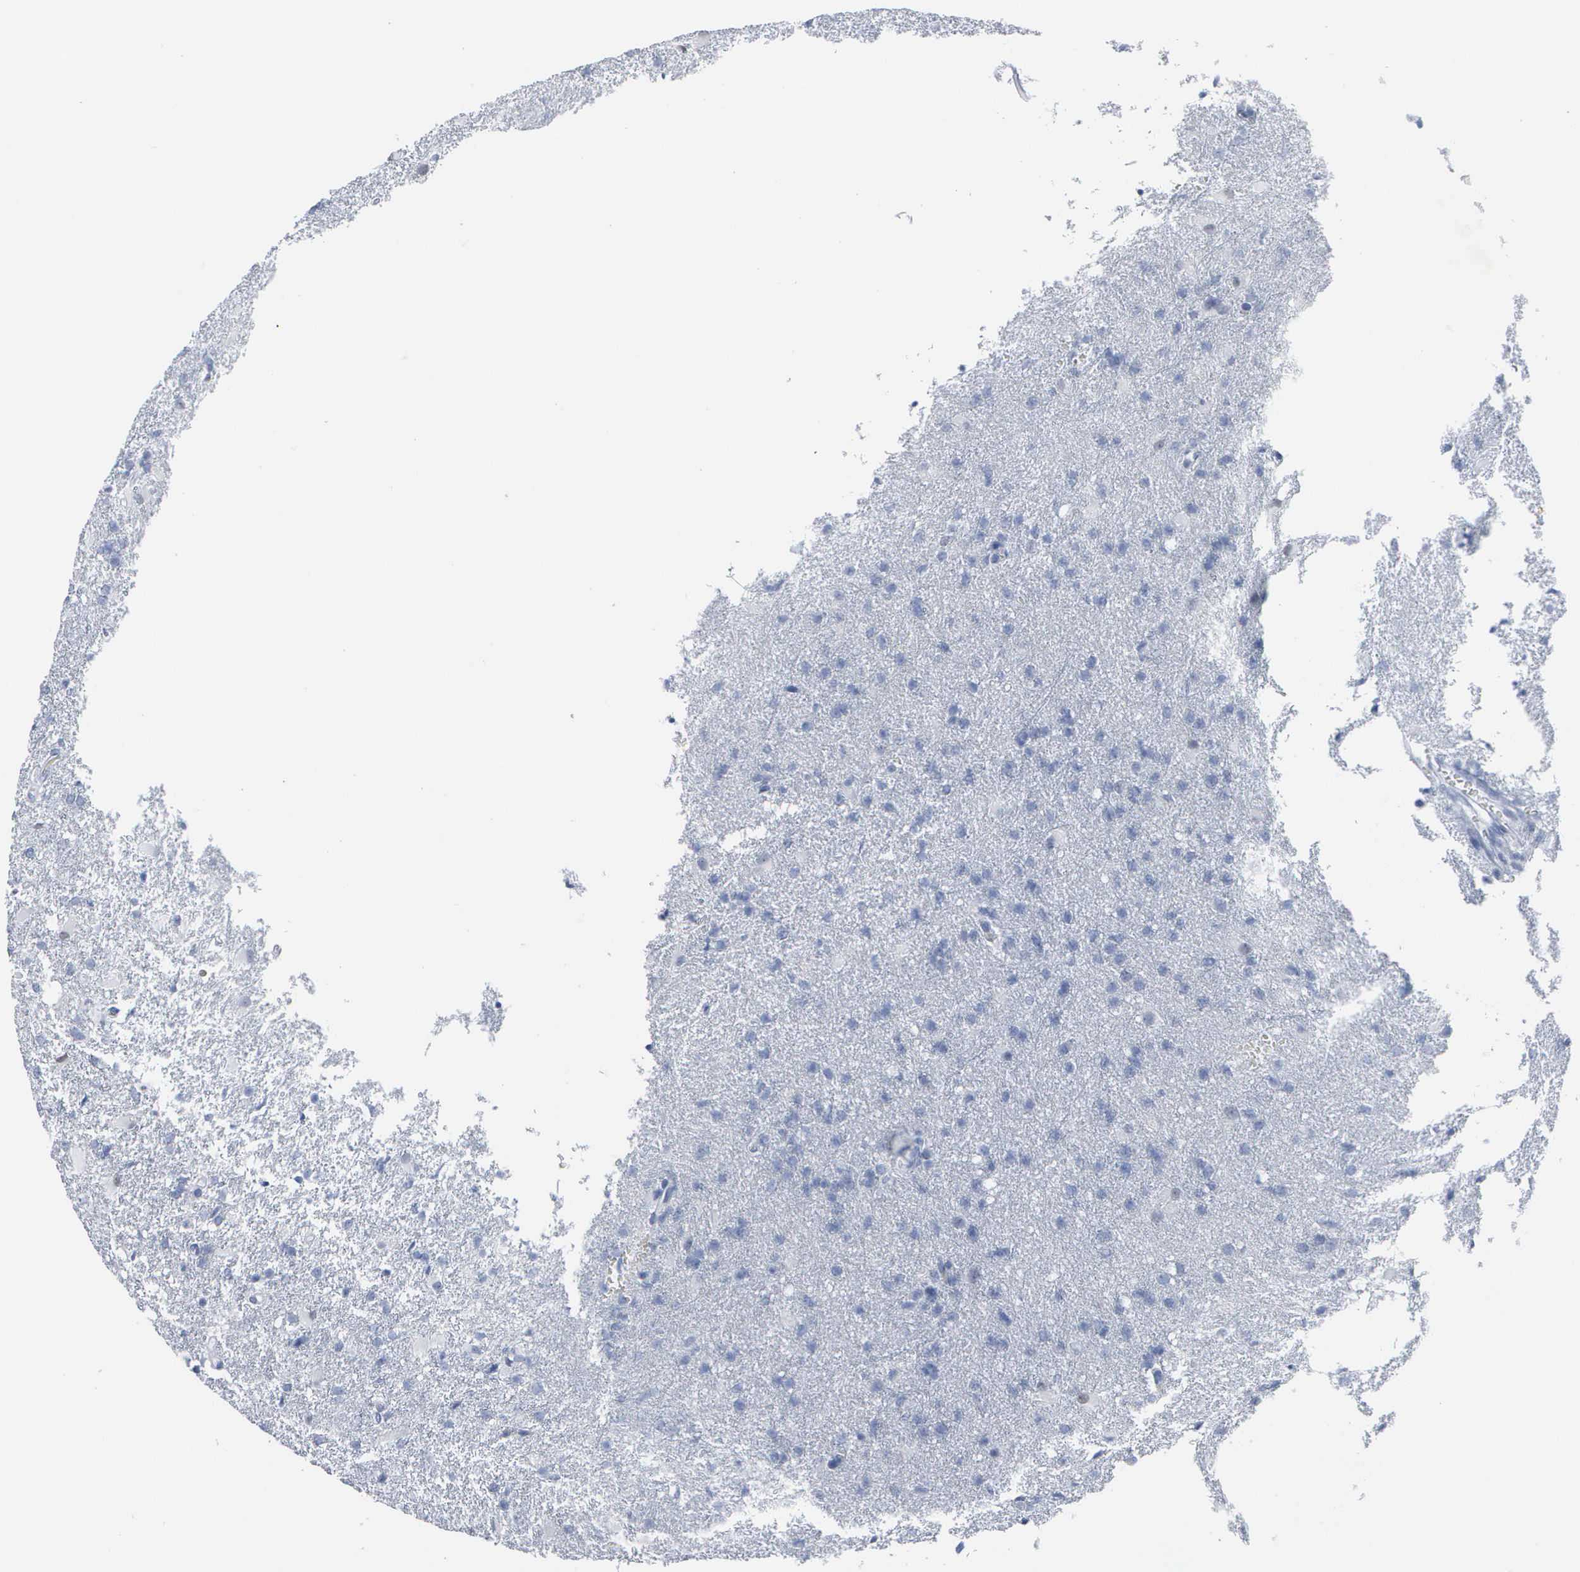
{"staining": {"intensity": "moderate", "quantity": "<25%", "location": "nuclear"}, "tissue": "glioma", "cell_type": "Tumor cells", "image_type": "cancer", "snomed": [{"axis": "morphology", "description": "Glioma, malignant, High grade"}, {"axis": "topography", "description": "Brain"}], "caption": "Protein analysis of glioma tissue shows moderate nuclear staining in approximately <25% of tumor cells.", "gene": "FGF2", "patient": {"sex": "male", "age": 68}}